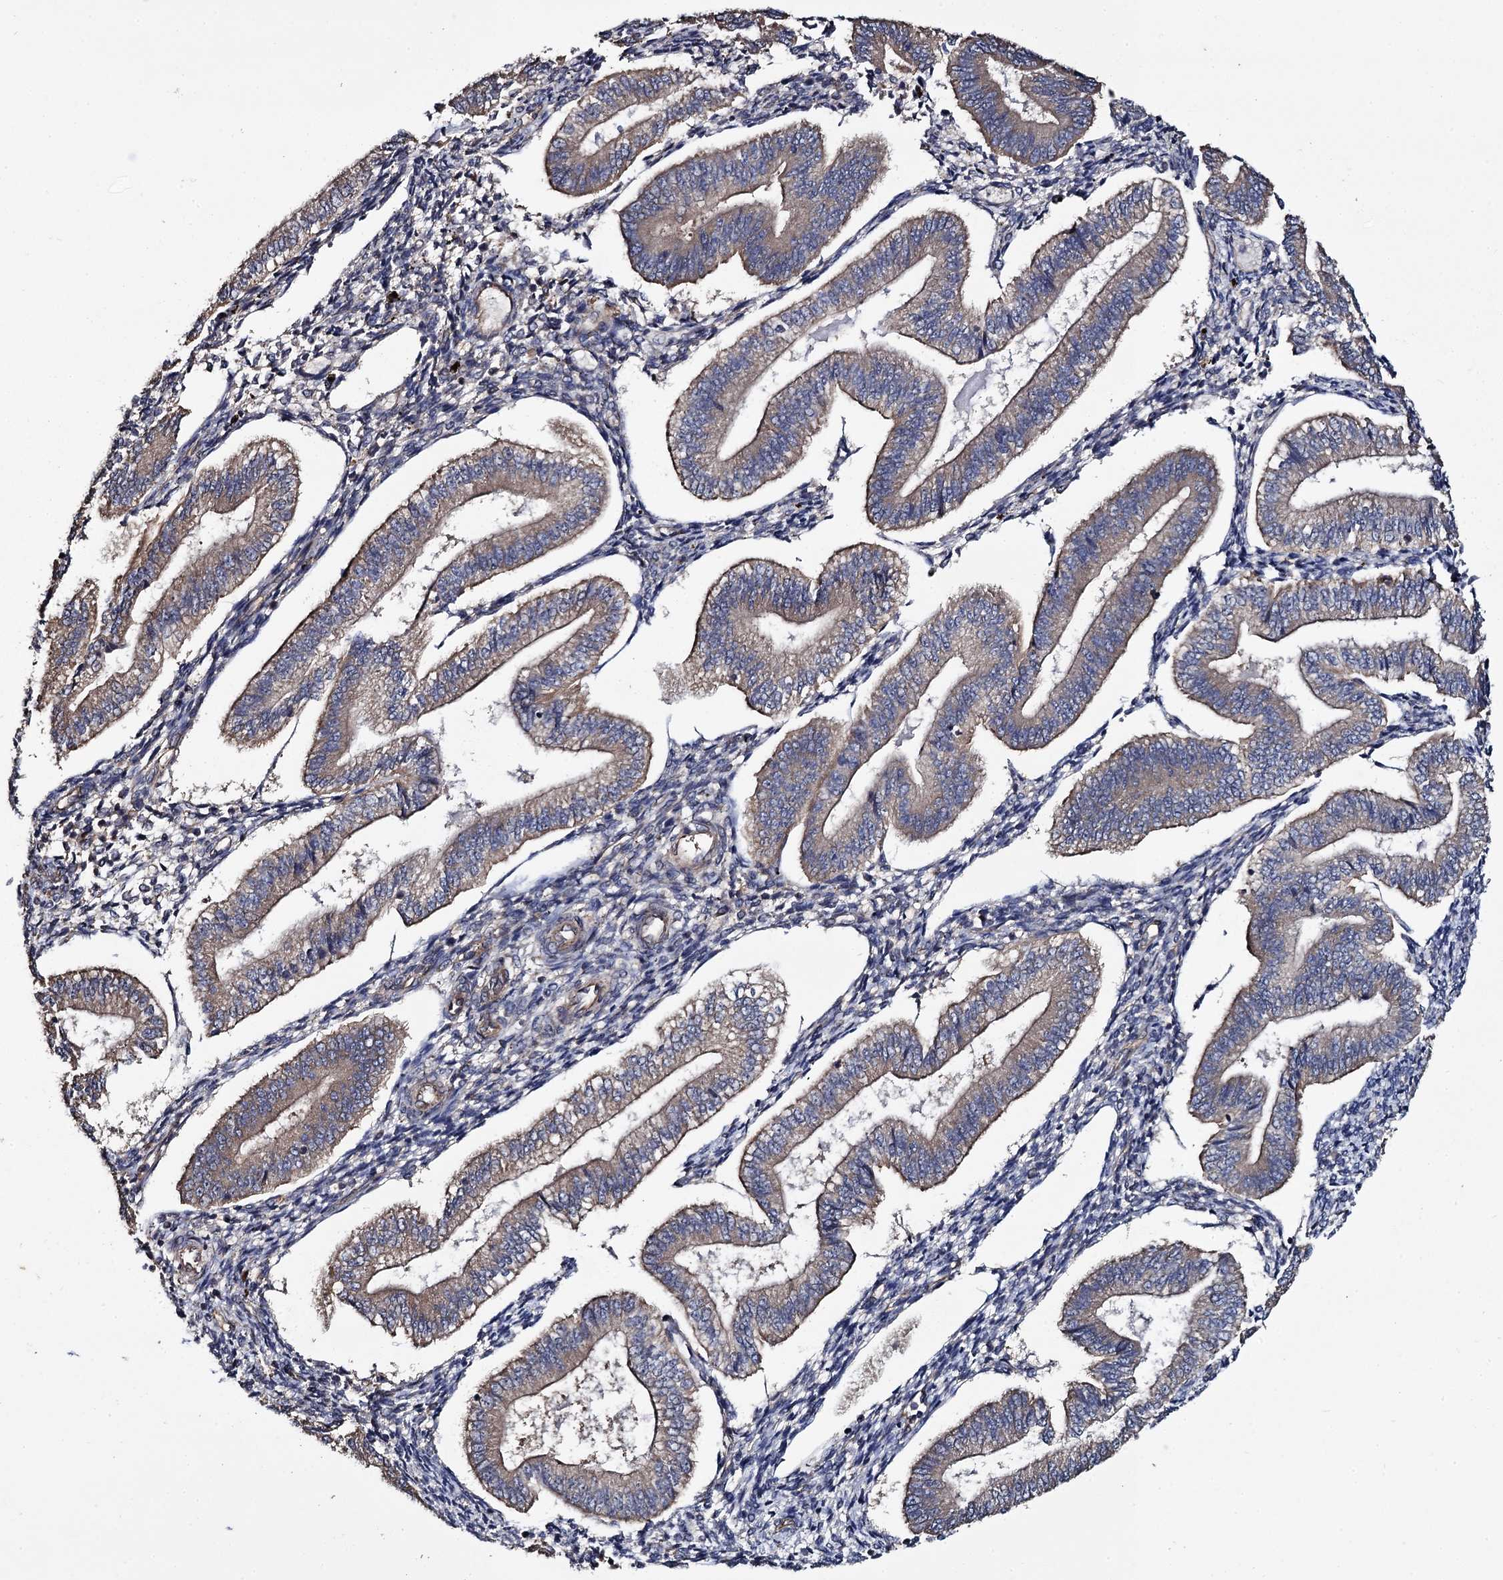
{"staining": {"intensity": "negative", "quantity": "none", "location": "none"}, "tissue": "endometrium", "cell_type": "Cells in endometrial stroma", "image_type": "normal", "snomed": [{"axis": "morphology", "description": "Normal tissue, NOS"}, {"axis": "topography", "description": "Endometrium"}], "caption": "The image reveals no significant expression in cells in endometrial stroma of endometrium. (DAB (3,3'-diaminobenzidine) immunohistochemistry (IHC) with hematoxylin counter stain).", "gene": "TTC23", "patient": {"sex": "female", "age": 34}}